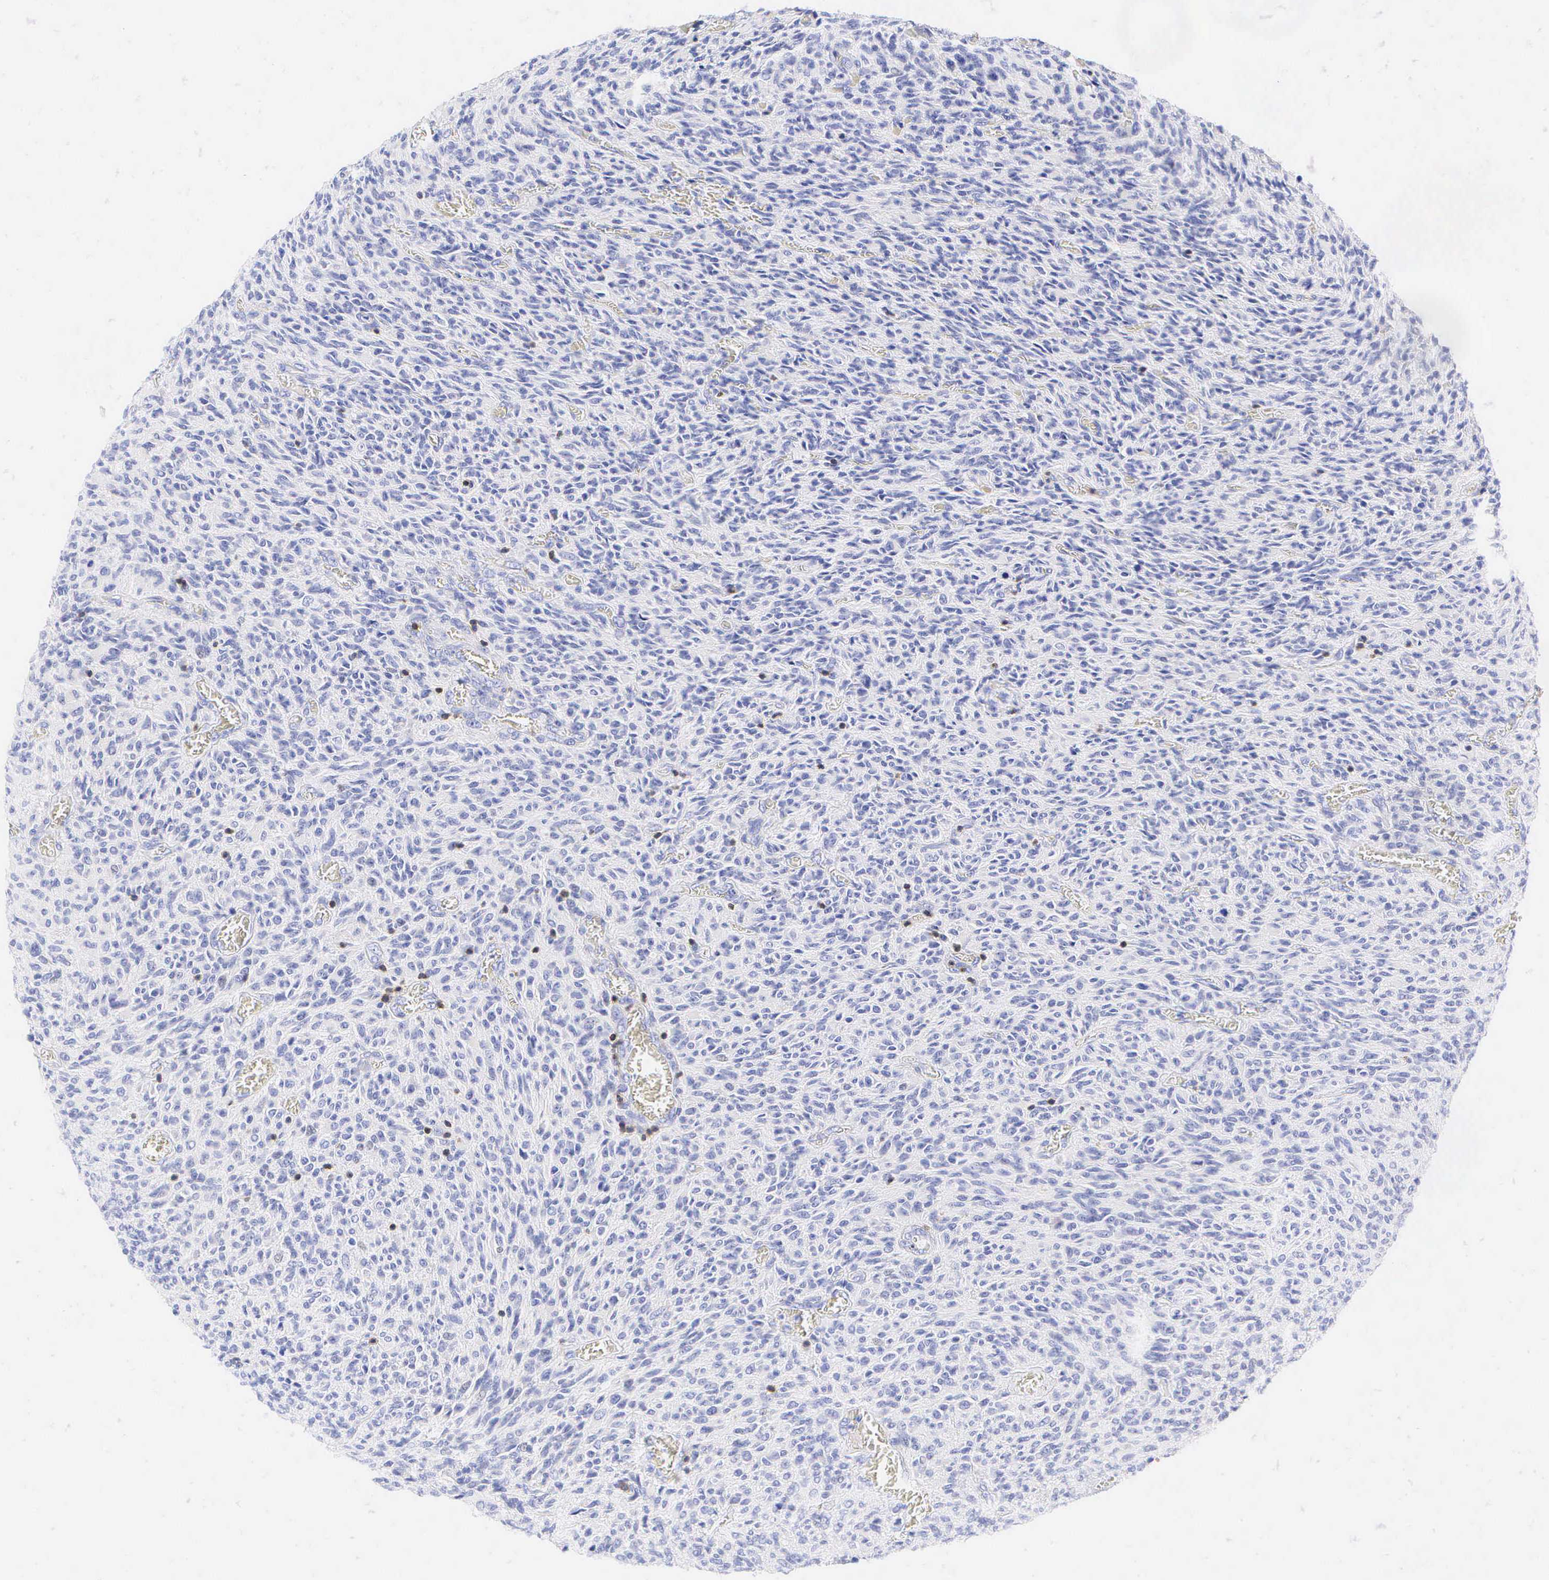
{"staining": {"intensity": "negative", "quantity": "none", "location": "none"}, "tissue": "glioma", "cell_type": "Tumor cells", "image_type": "cancer", "snomed": [{"axis": "morphology", "description": "Glioma, malignant, High grade"}, {"axis": "topography", "description": "Brain"}], "caption": "DAB immunohistochemical staining of glioma displays no significant positivity in tumor cells.", "gene": "CD3E", "patient": {"sex": "male", "age": 56}}